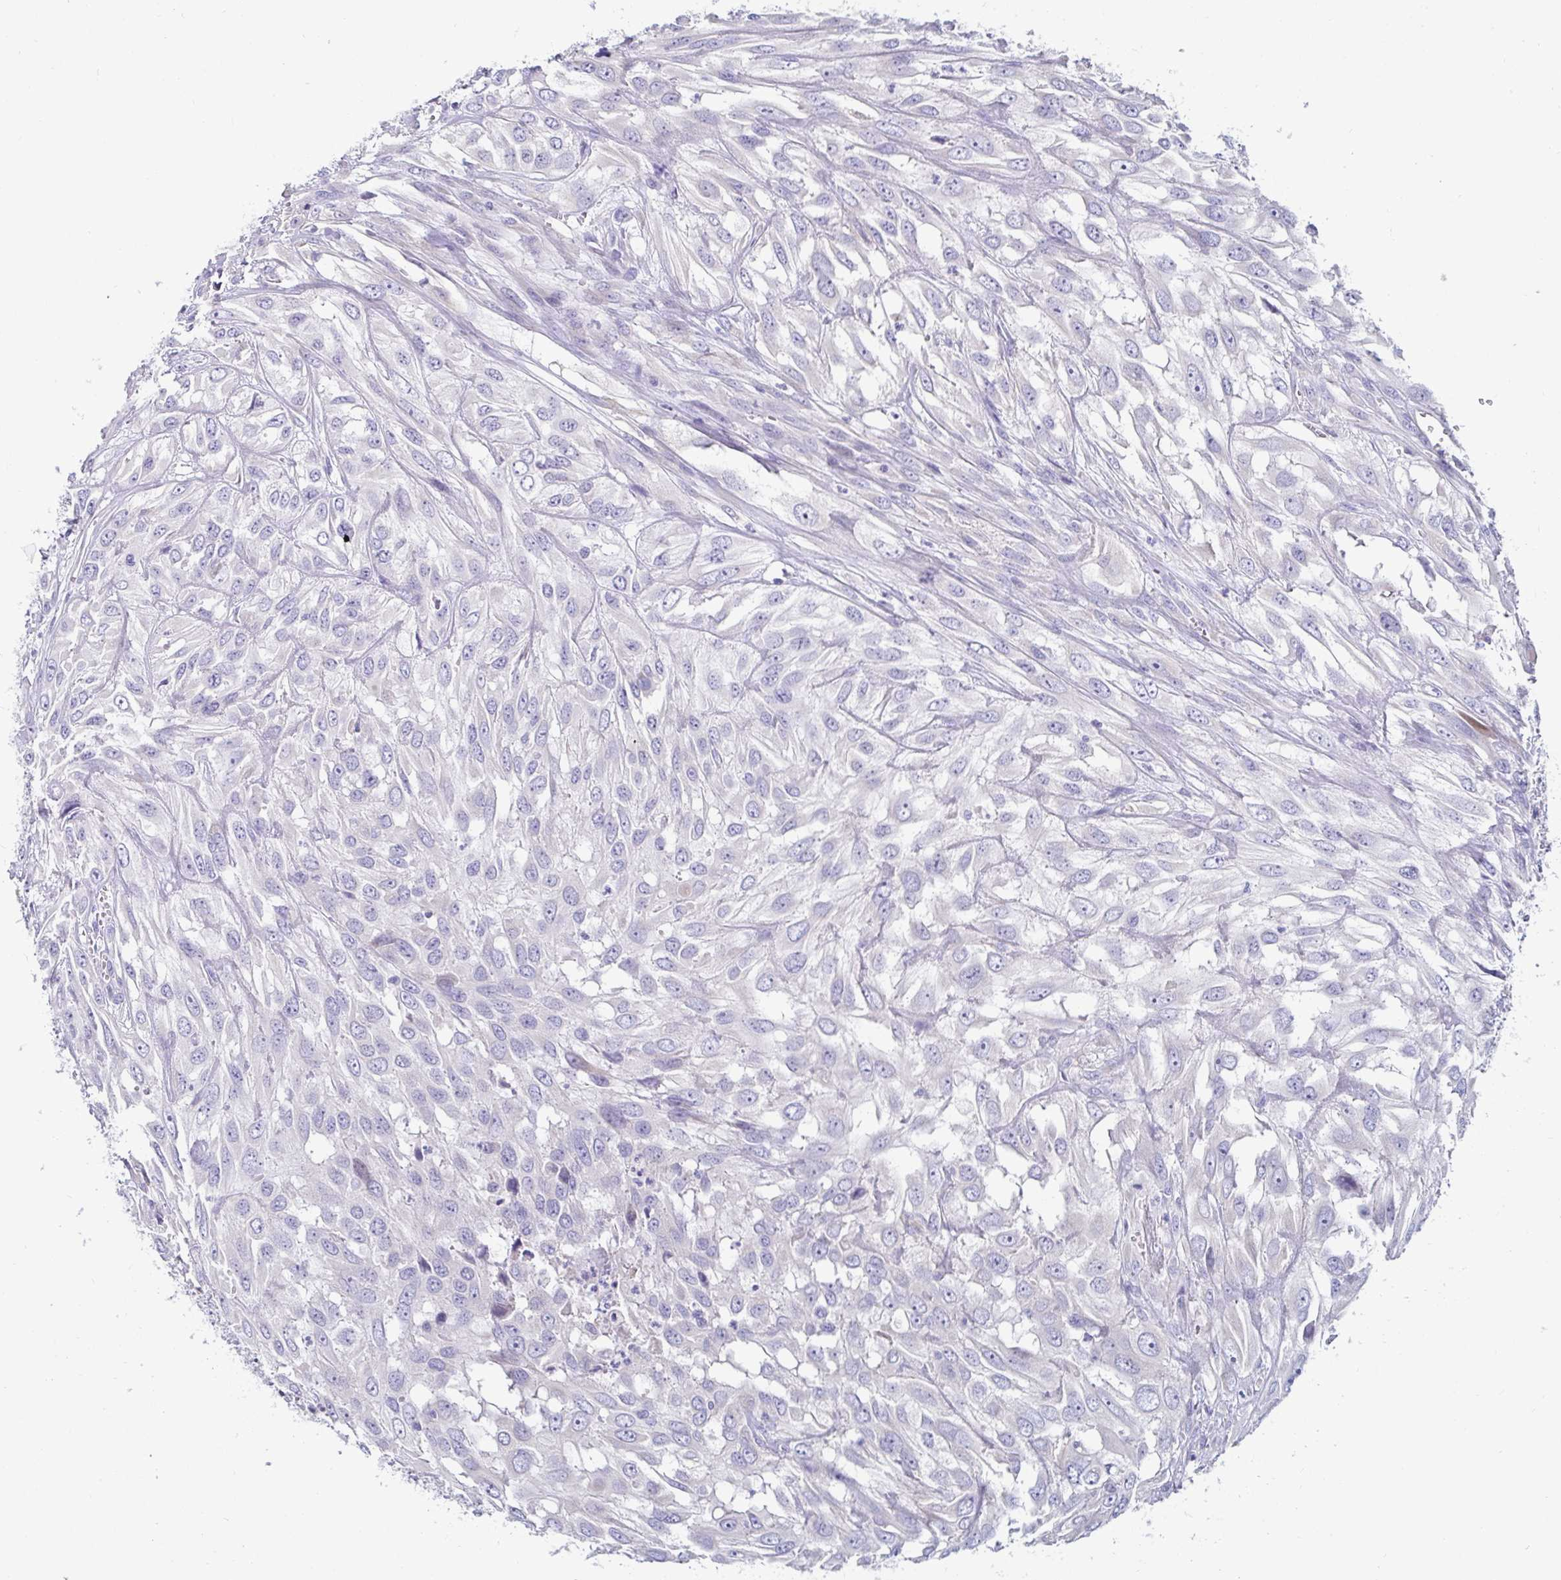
{"staining": {"intensity": "negative", "quantity": "none", "location": "none"}, "tissue": "urothelial cancer", "cell_type": "Tumor cells", "image_type": "cancer", "snomed": [{"axis": "morphology", "description": "Urothelial carcinoma, High grade"}, {"axis": "topography", "description": "Urinary bladder"}], "caption": "This is an IHC micrograph of urothelial cancer. There is no positivity in tumor cells.", "gene": "C4orf17", "patient": {"sex": "male", "age": 67}}